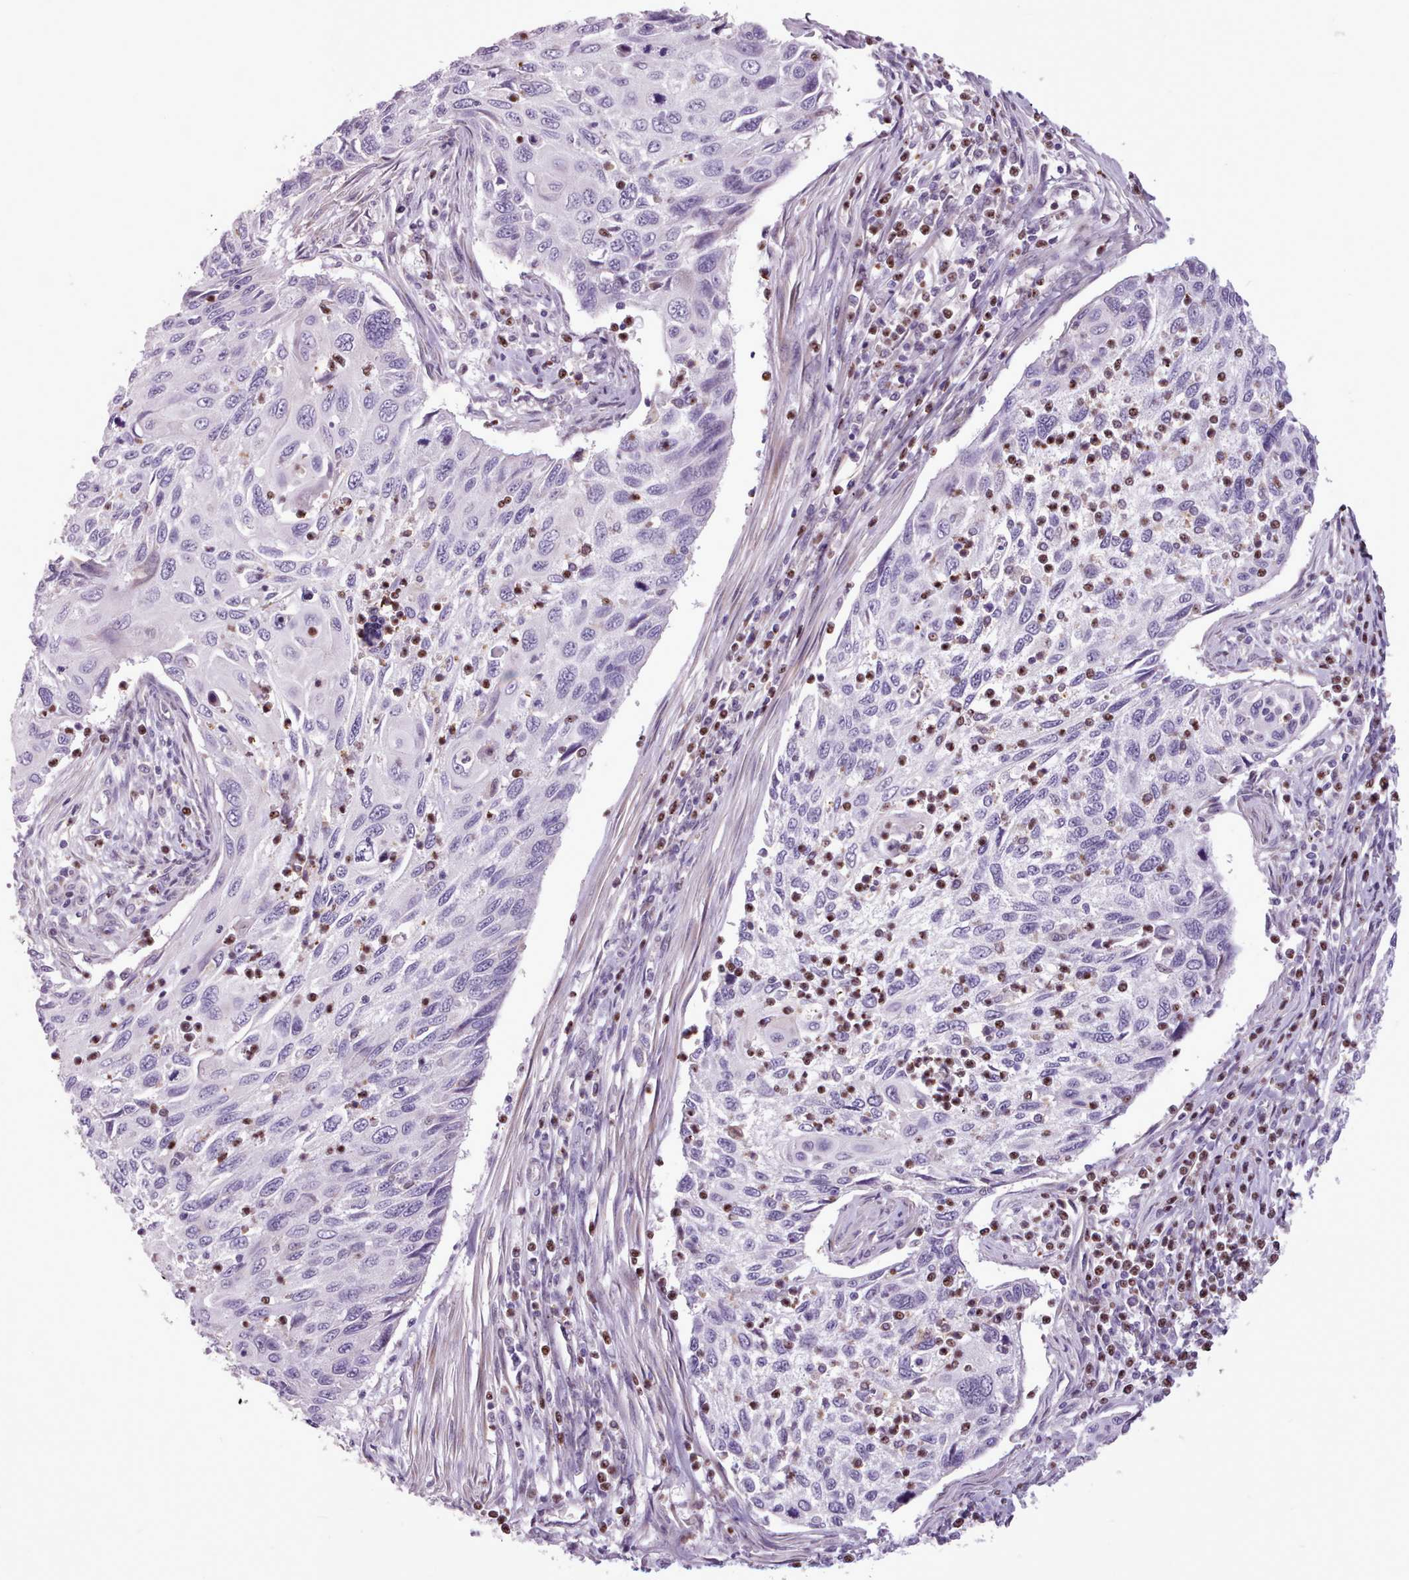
{"staining": {"intensity": "negative", "quantity": "none", "location": "none"}, "tissue": "cervical cancer", "cell_type": "Tumor cells", "image_type": "cancer", "snomed": [{"axis": "morphology", "description": "Squamous cell carcinoma, NOS"}, {"axis": "topography", "description": "Cervix"}], "caption": "Immunohistochemical staining of human cervical squamous cell carcinoma shows no significant staining in tumor cells.", "gene": "SLURP1", "patient": {"sex": "female", "age": 70}}